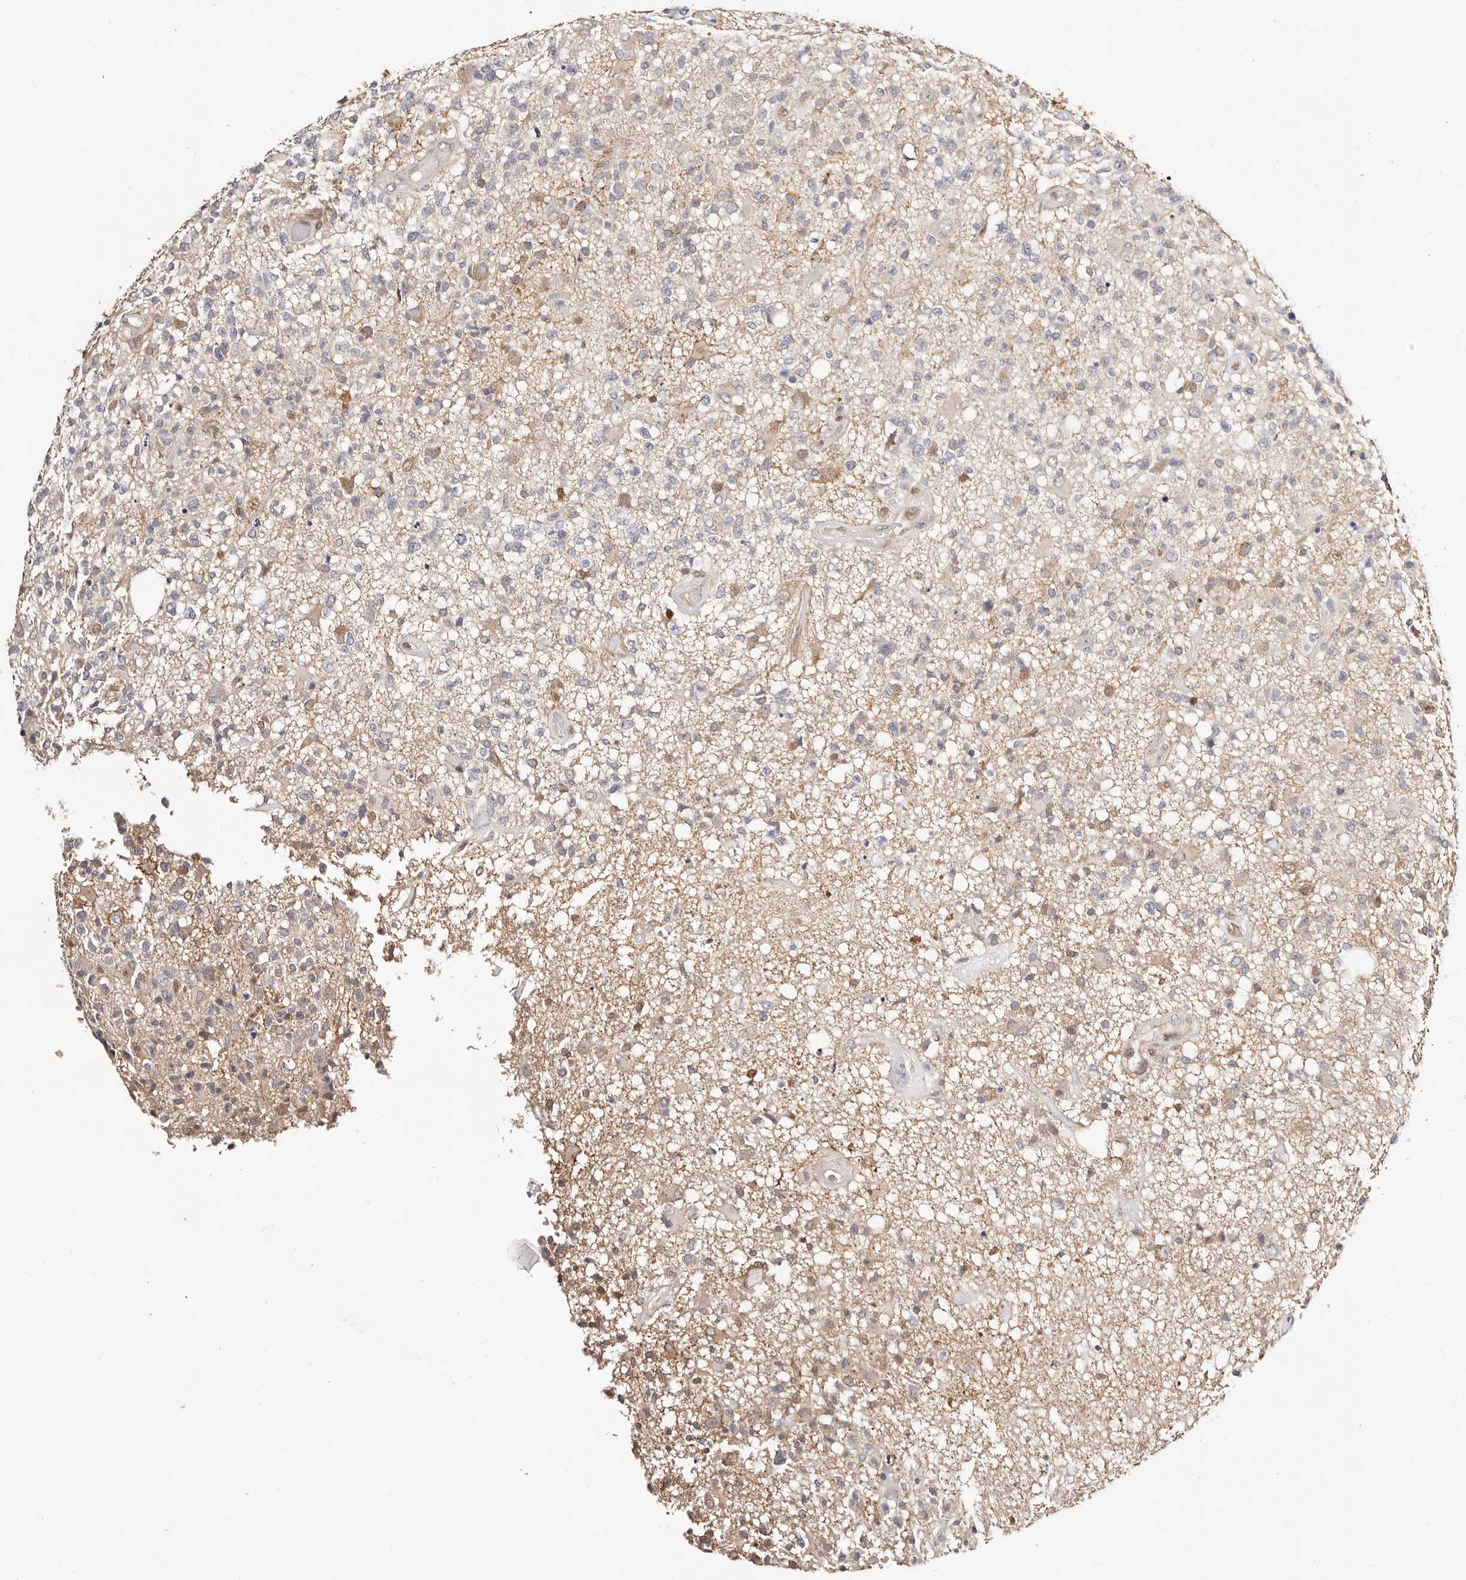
{"staining": {"intensity": "negative", "quantity": "none", "location": "none"}, "tissue": "glioma", "cell_type": "Tumor cells", "image_type": "cancer", "snomed": [{"axis": "morphology", "description": "Glioma, malignant, High grade"}, {"axis": "morphology", "description": "Glioblastoma, NOS"}, {"axis": "topography", "description": "Brain"}], "caption": "This is a photomicrograph of immunohistochemistry (IHC) staining of glioma, which shows no staining in tumor cells.", "gene": "STAT5A", "patient": {"sex": "male", "age": 60}}